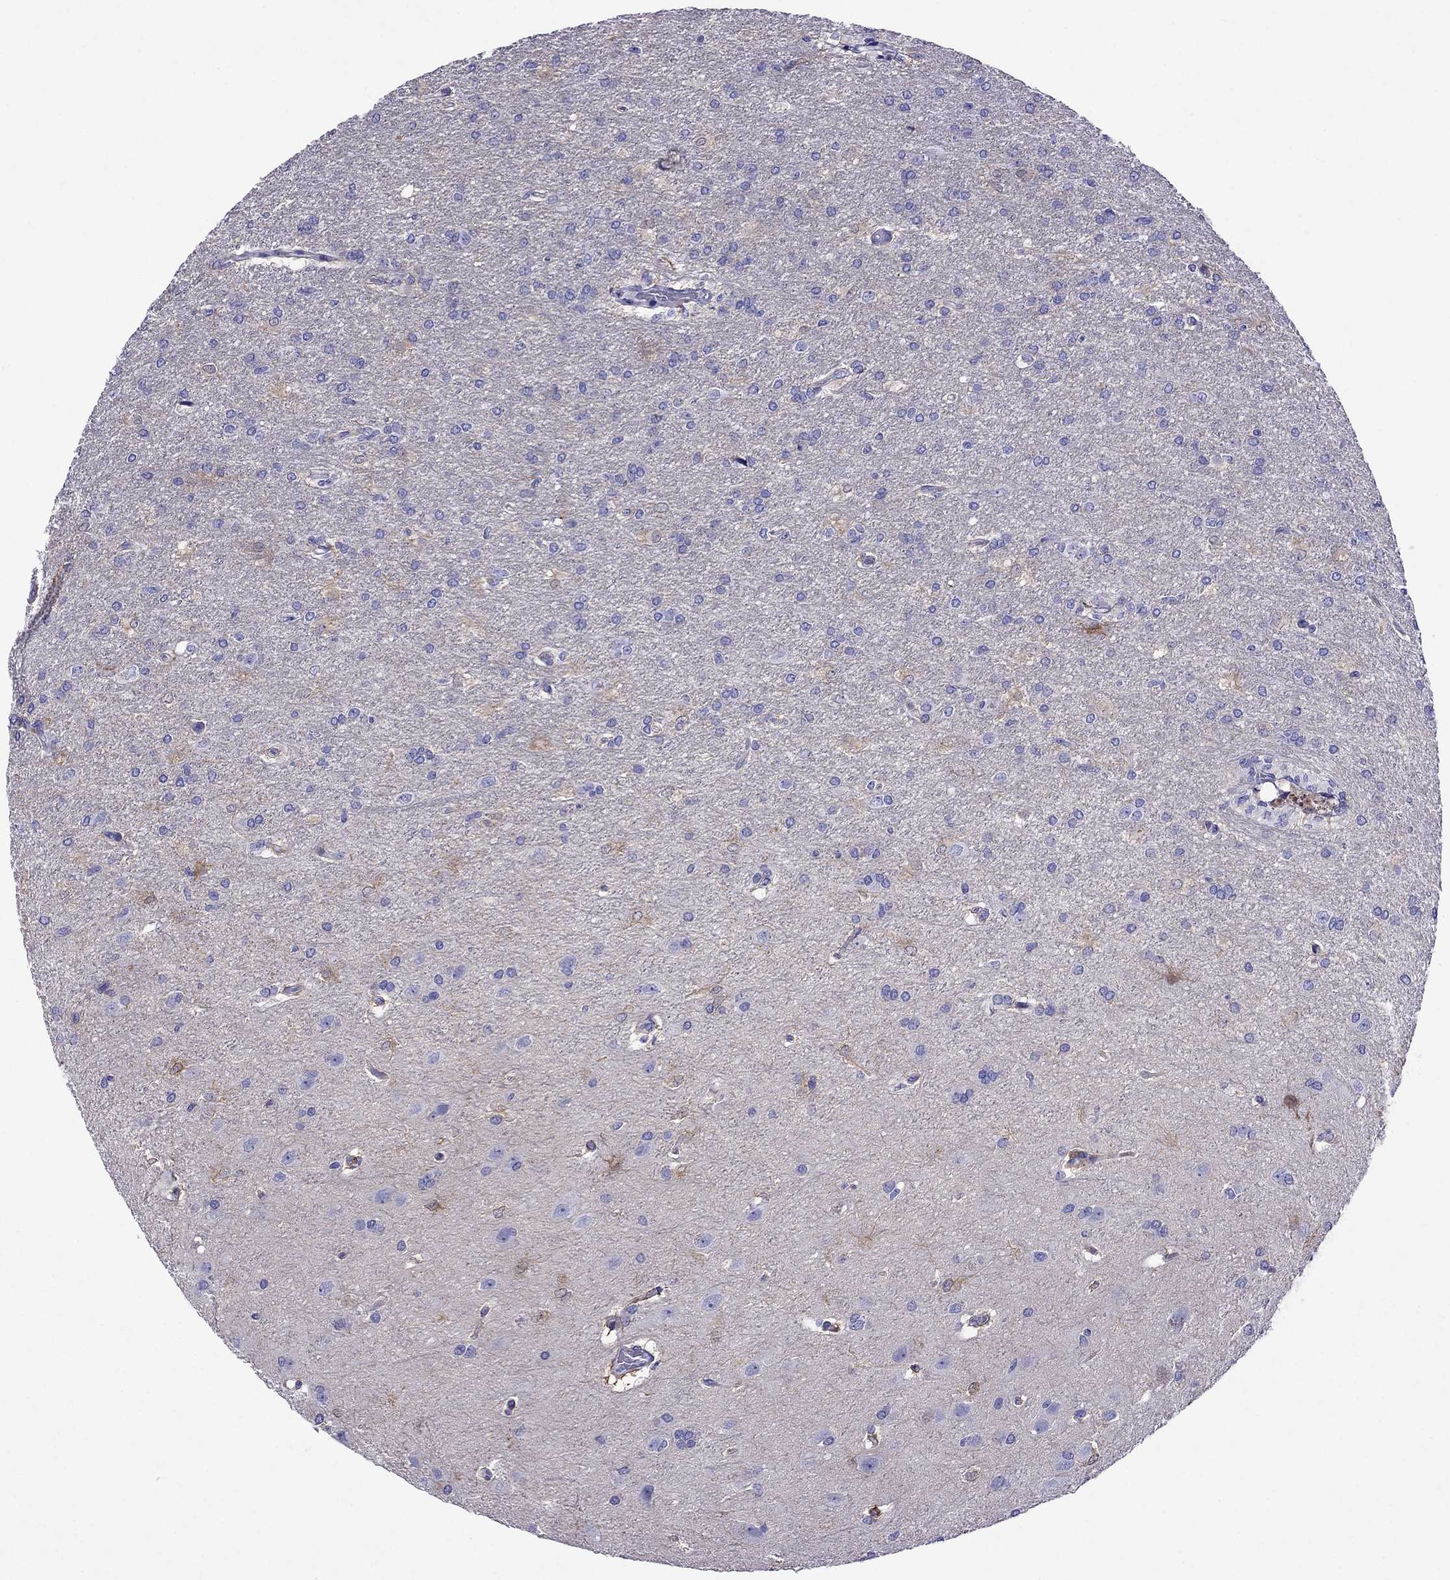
{"staining": {"intensity": "negative", "quantity": "none", "location": "none"}, "tissue": "glioma", "cell_type": "Tumor cells", "image_type": "cancer", "snomed": [{"axis": "morphology", "description": "Glioma, malignant, High grade"}, {"axis": "topography", "description": "Brain"}], "caption": "Protein analysis of glioma shows no significant staining in tumor cells.", "gene": "CRYBA1", "patient": {"sex": "male", "age": 68}}